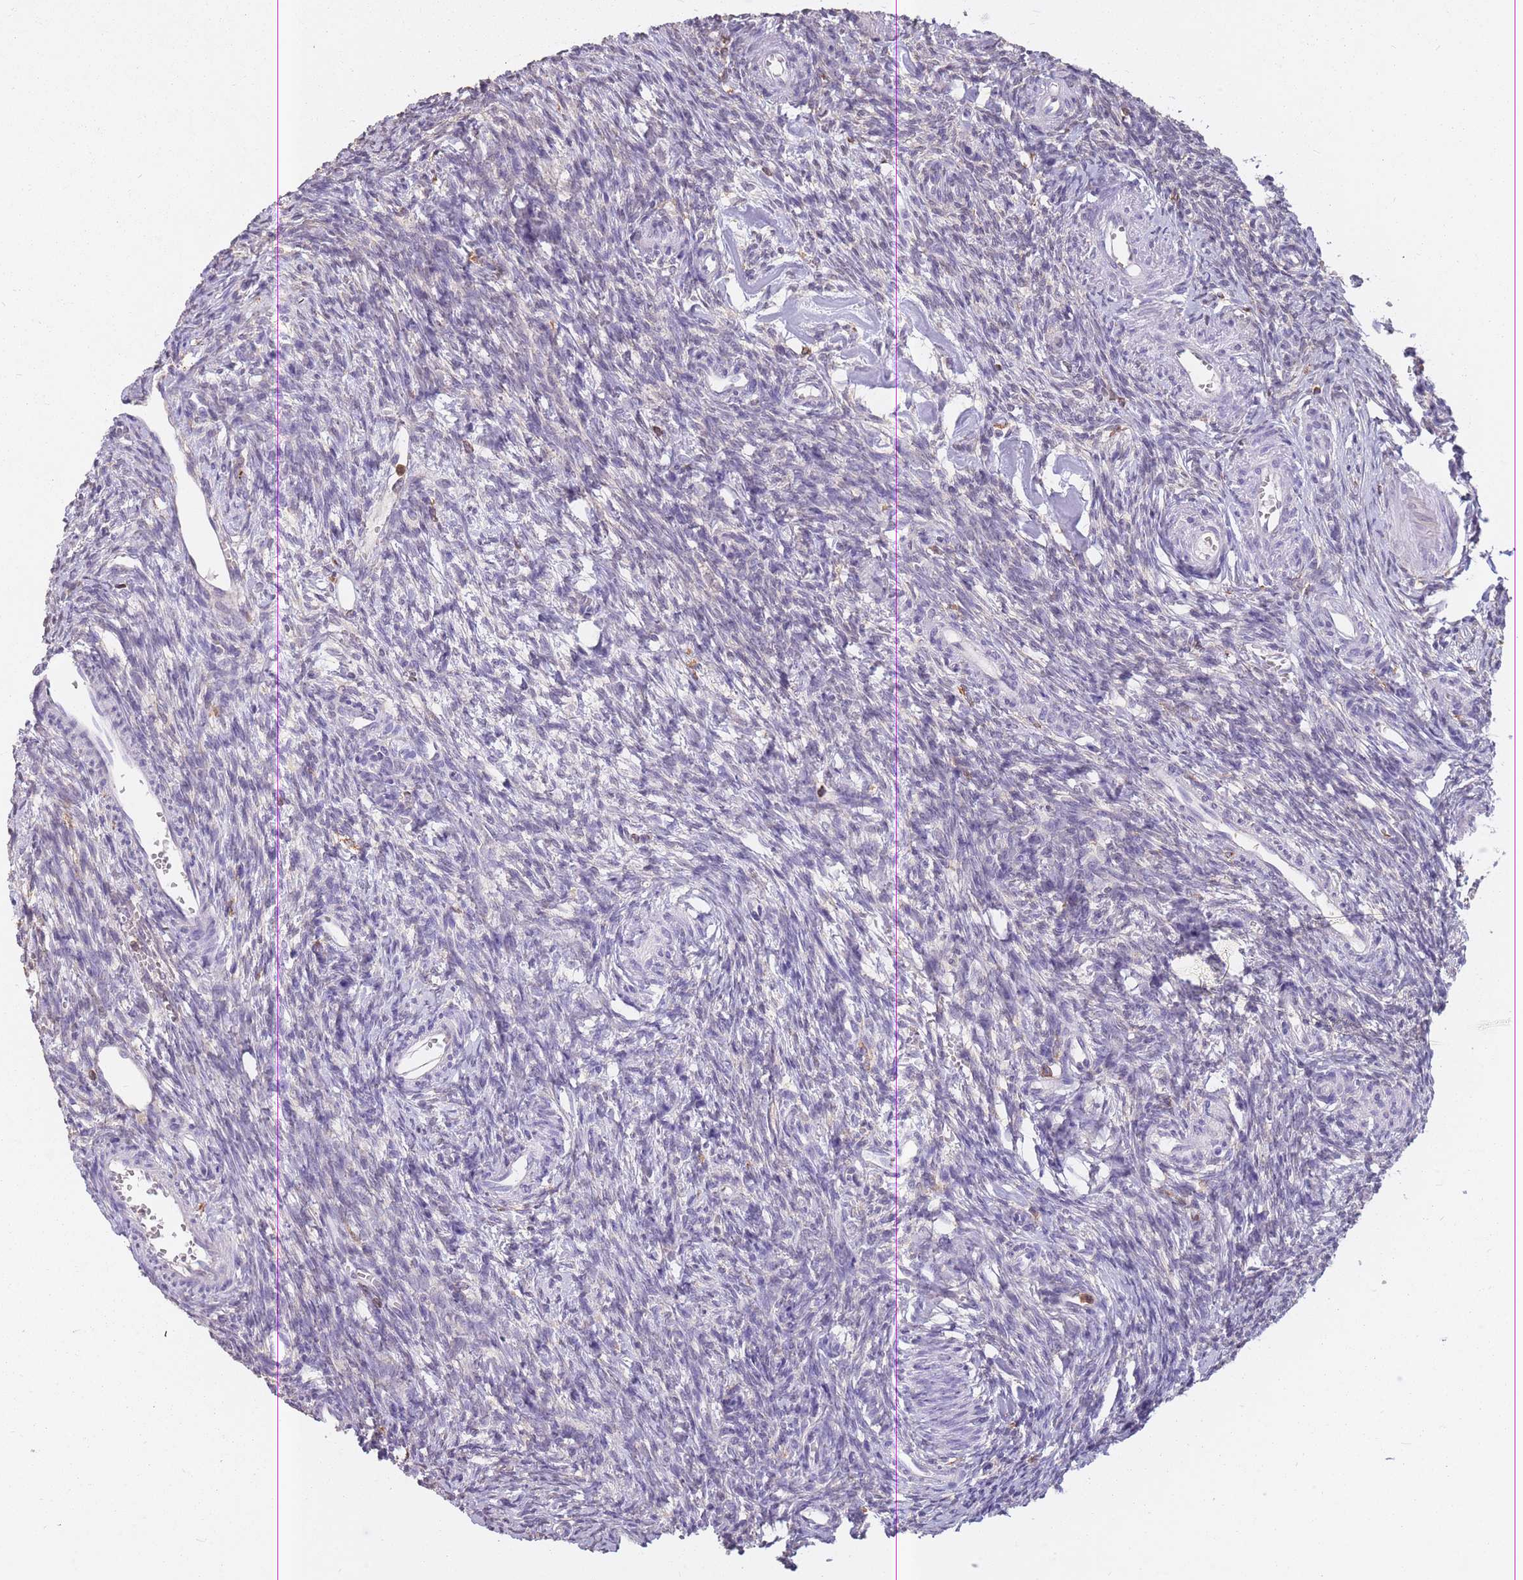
{"staining": {"intensity": "negative", "quantity": "none", "location": "none"}, "tissue": "ovary", "cell_type": "Ovarian stroma cells", "image_type": "normal", "snomed": [{"axis": "morphology", "description": "Normal tissue, NOS"}, {"axis": "topography", "description": "Ovary"}], "caption": "The image demonstrates no staining of ovarian stroma cells in benign ovary.", "gene": "GMIP", "patient": {"sex": "female", "age": 39}}